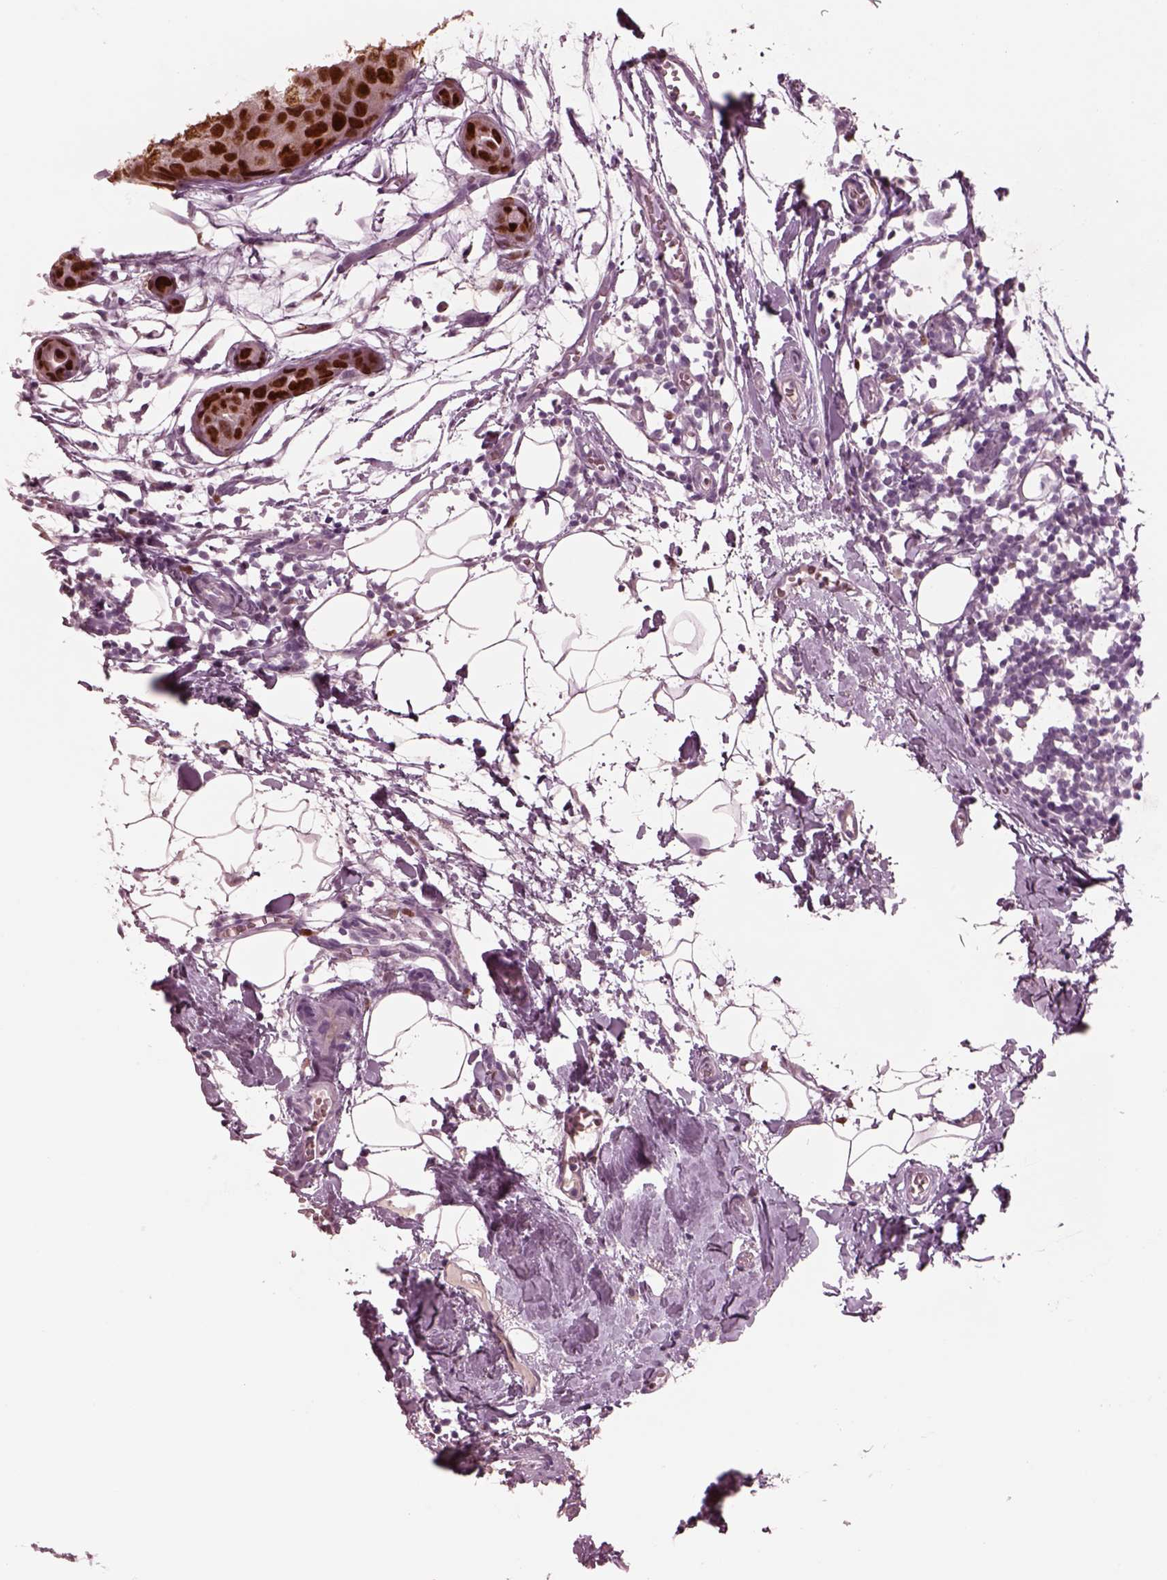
{"staining": {"intensity": "strong", "quantity": ">75%", "location": "nuclear"}, "tissue": "breast cancer", "cell_type": "Tumor cells", "image_type": "cancer", "snomed": [{"axis": "morphology", "description": "Duct carcinoma"}, {"axis": "topography", "description": "Breast"}], "caption": "The photomicrograph reveals immunohistochemical staining of breast cancer. There is strong nuclear positivity is identified in approximately >75% of tumor cells. (brown staining indicates protein expression, while blue staining denotes nuclei).", "gene": "SOX9", "patient": {"sex": "female", "age": 38}}